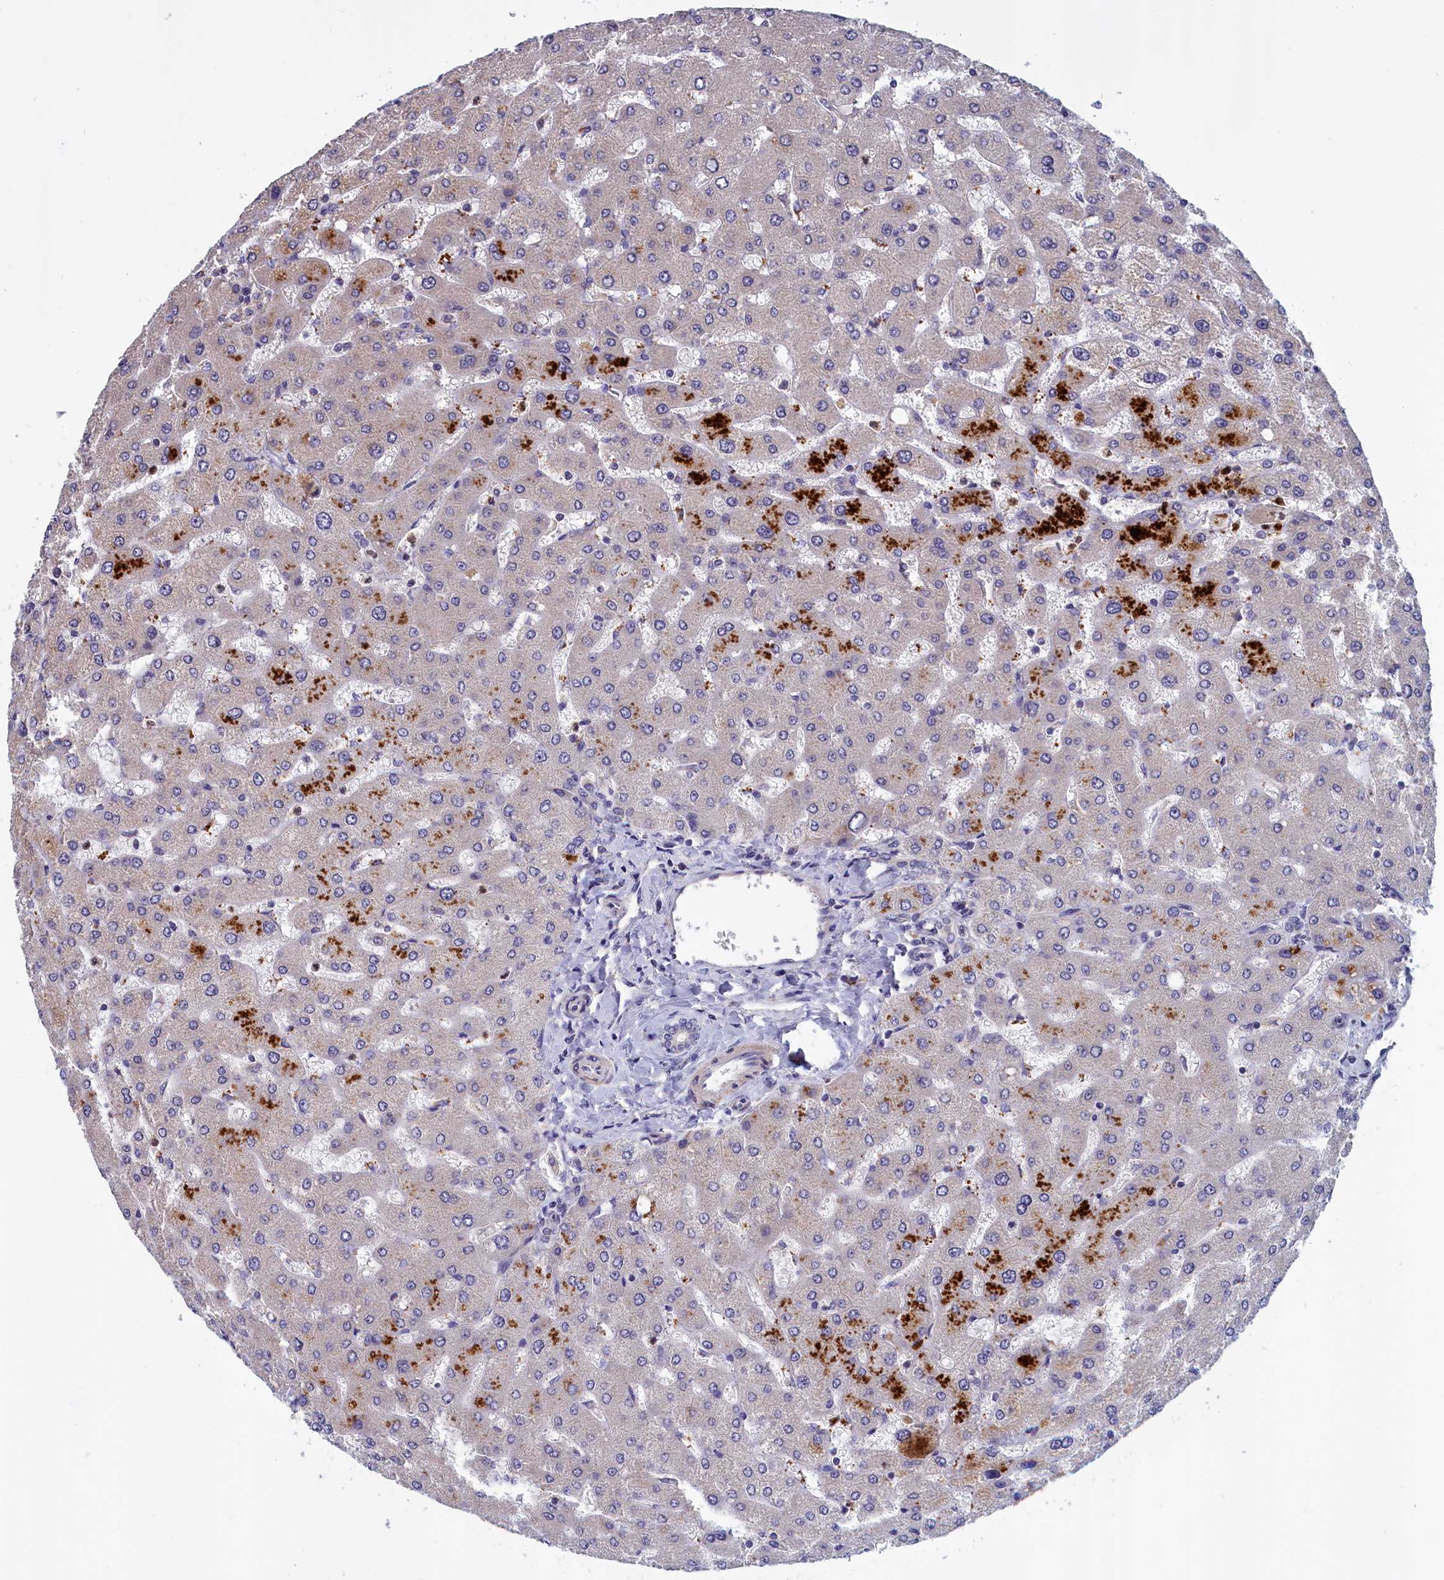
{"staining": {"intensity": "negative", "quantity": "none", "location": "none"}, "tissue": "liver", "cell_type": "Cholangiocytes", "image_type": "normal", "snomed": [{"axis": "morphology", "description": "Normal tissue, NOS"}, {"axis": "topography", "description": "Liver"}], "caption": "Immunohistochemistry image of benign human liver stained for a protein (brown), which demonstrates no positivity in cholangiocytes.", "gene": "EPB41L4B", "patient": {"sex": "male", "age": 55}}